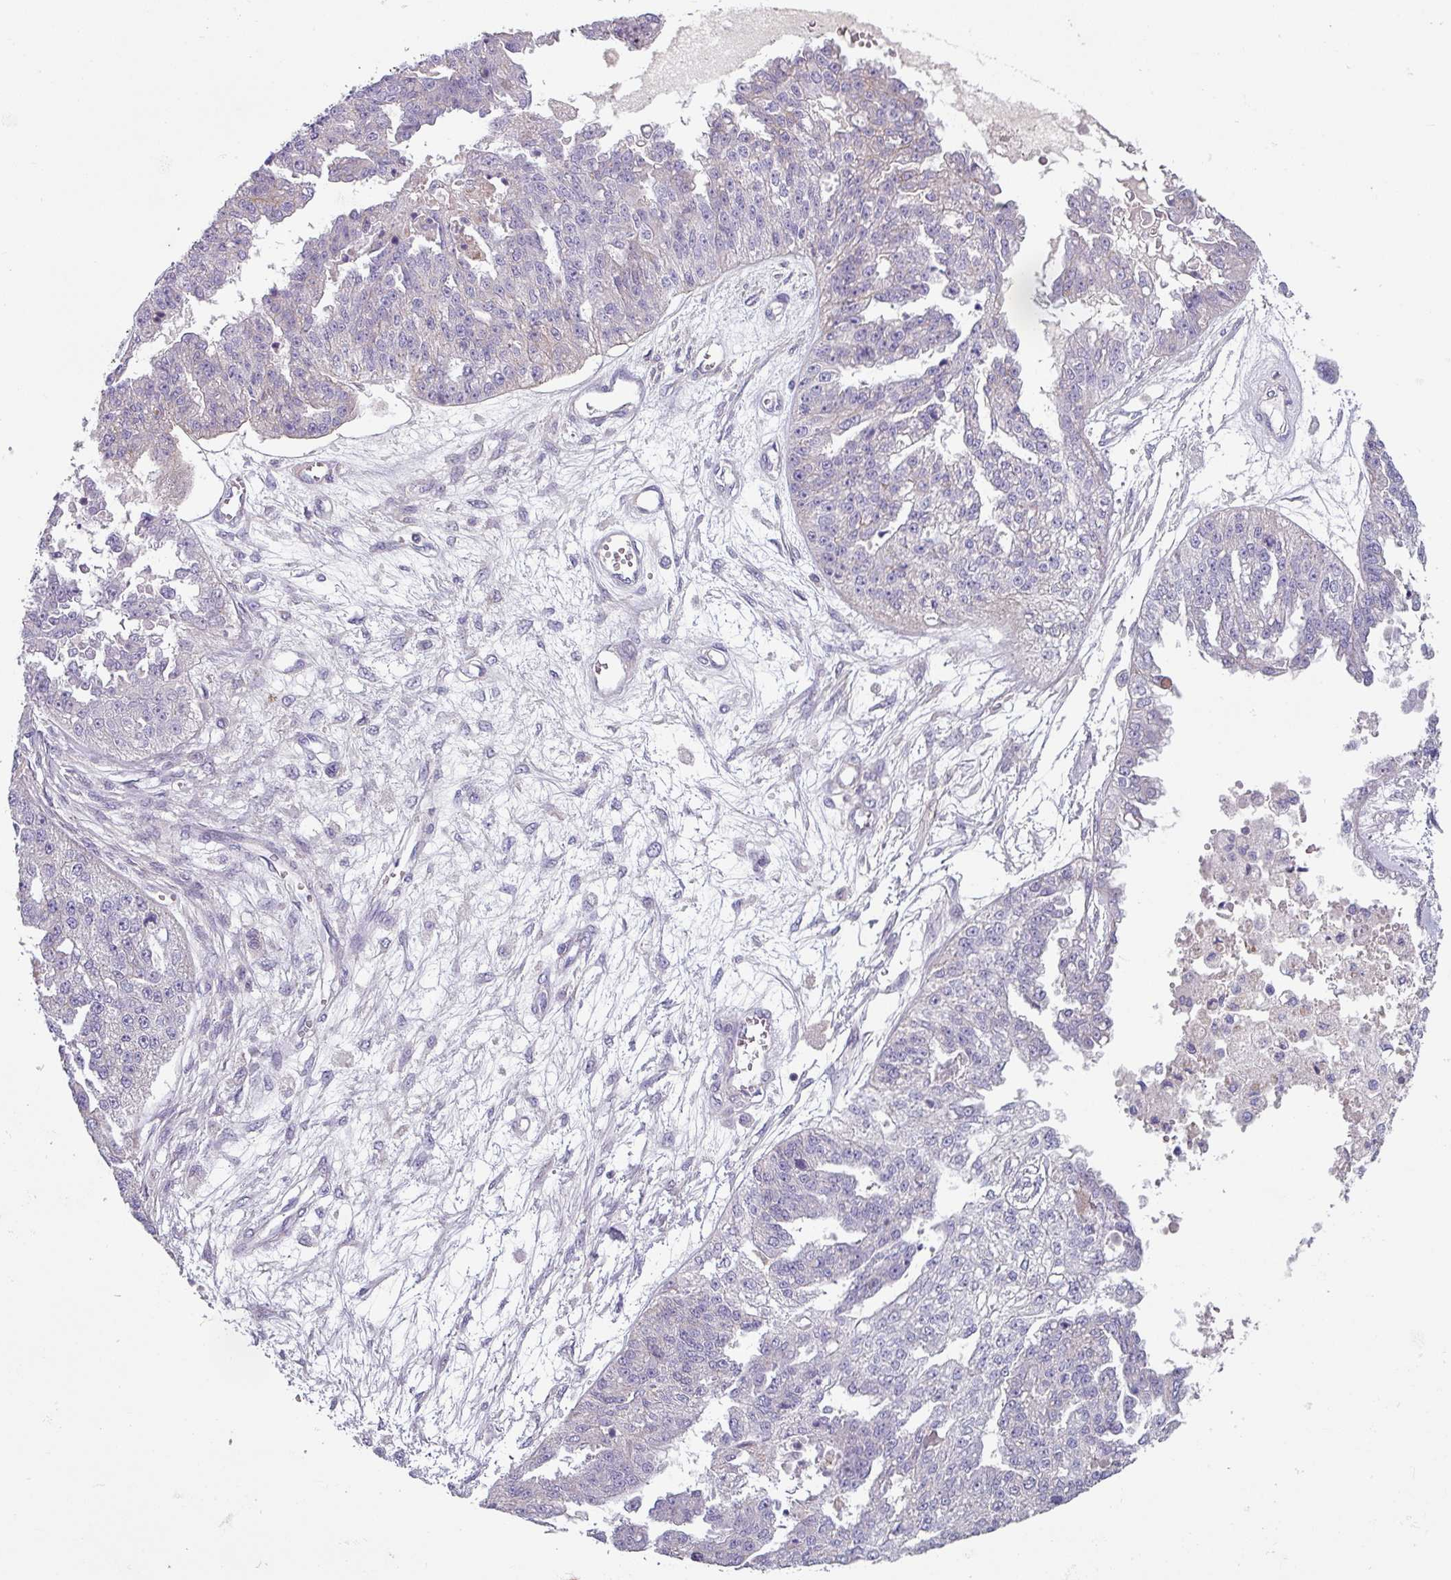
{"staining": {"intensity": "negative", "quantity": "none", "location": "none"}, "tissue": "ovarian cancer", "cell_type": "Tumor cells", "image_type": "cancer", "snomed": [{"axis": "morphology", "description": "Cystadenocarcinoma, serous, NOS"}, {"axis": "topography", "description": "Ovary"}], "caption": "Tumor cells show no significant expression in ovarian cancer (serous cystadenocarcinoma).", "gene": "TMEM132A", "patient": {"sex": "female", "age": 58}}